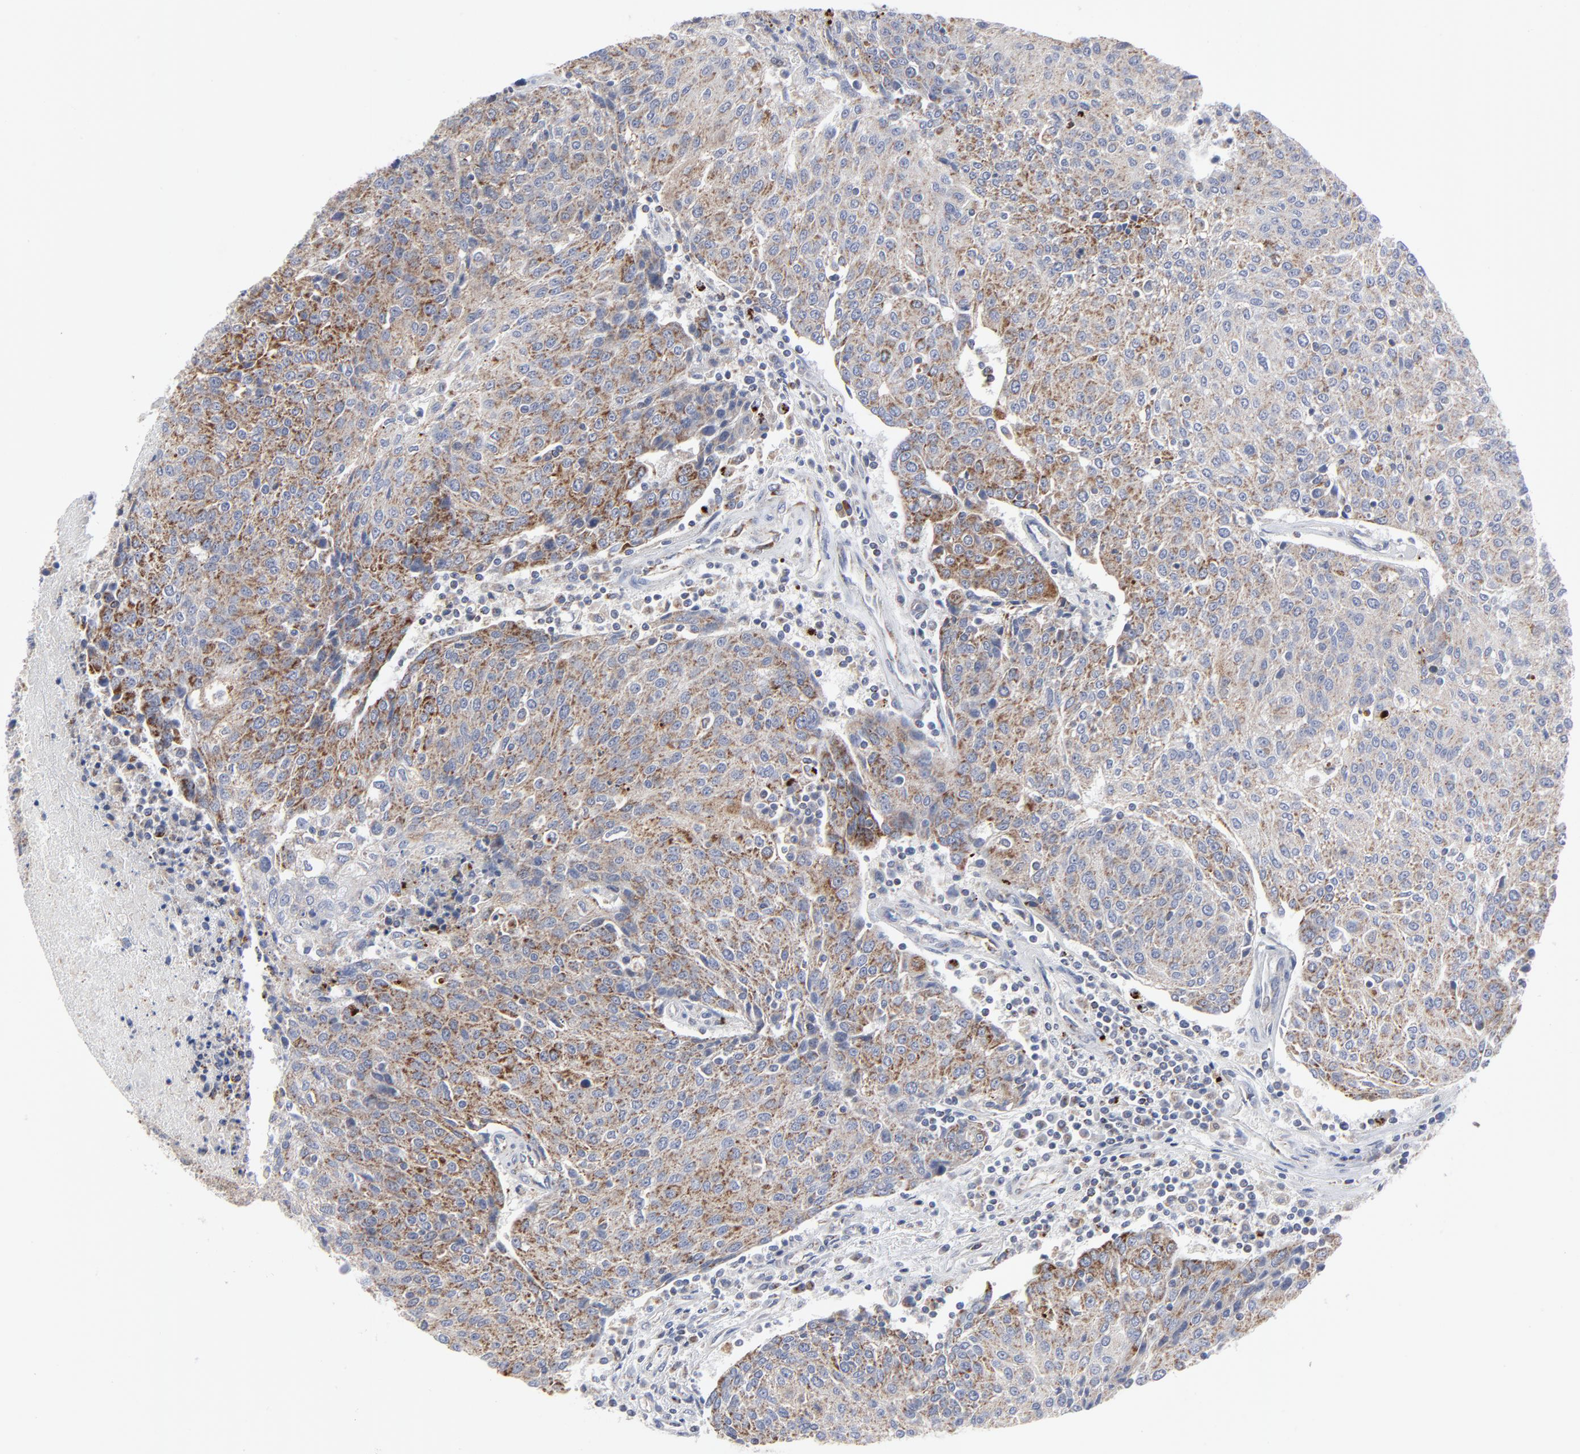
{"staining": {"intensity": "weak", "quantity": "25%-75%", "location": "cytoplasmic/membranous"}, "tissue": "urothelial cancer", "cell_type": "Tumor cells", "image_type": "cancer", "snomed": [{"axis": "morphology", "description": "Urothelial carcinoma, High grade"}, {"axis": "topography", "description": "Urinary bladder"}], "caption": "A low amount of weak cytoplasmic/membranous staining is present in approximately 25%-75% of tumor cells in urothelial cancer tissue. (DAB IHC, brown staining for protein, blue staining for nuclei).", "gene": "TXNRD2", "patient": {"sex": "female", "age": 85}}